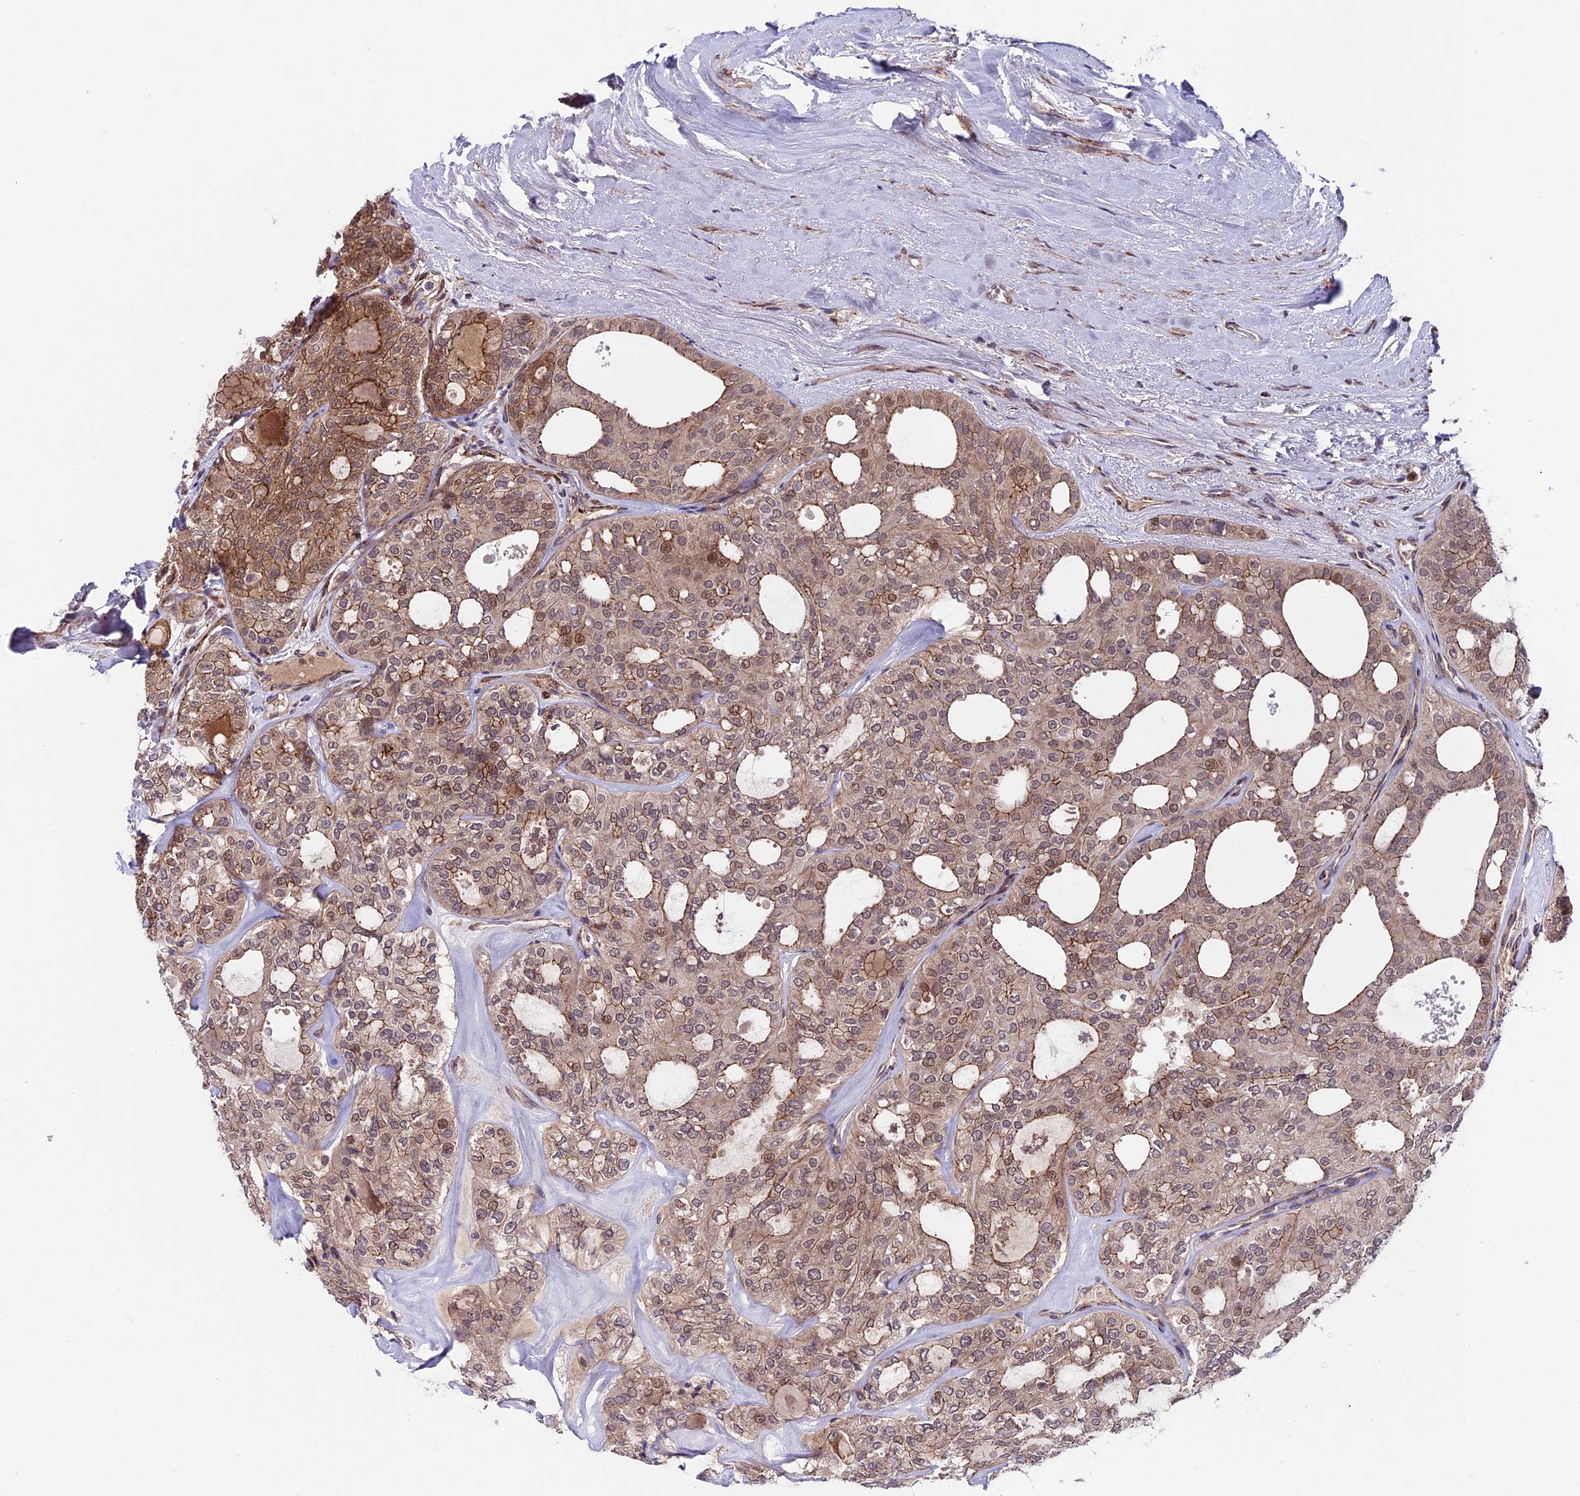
{"staining": {"intensity": "moderate", "quantity": ">75%", "location": "cytoplasmic/membranous,nuclear"}, "tissue": "thyroid cancer", "cell_type": "Tumor cells", "image_type": "cancer", "snomed": [{"axis": "morphology", "description": "Follicular adenoma carcinoma, NOS"}, {"axis": "topography", "description": "Thyroid gland"}], "caption": "Immunohistochemical staining of human thyroid follicular adenoma carcinoma exhibits medium levels of moderate cytoplasmic/membranous and nuclear protein positivity in approximately >75% of tumor cells. (DAB = brown stain, brightfield microscopy at high magnification).", "gene": "SIPA1L3", "patient": {"sex": "male", "age": 75}}